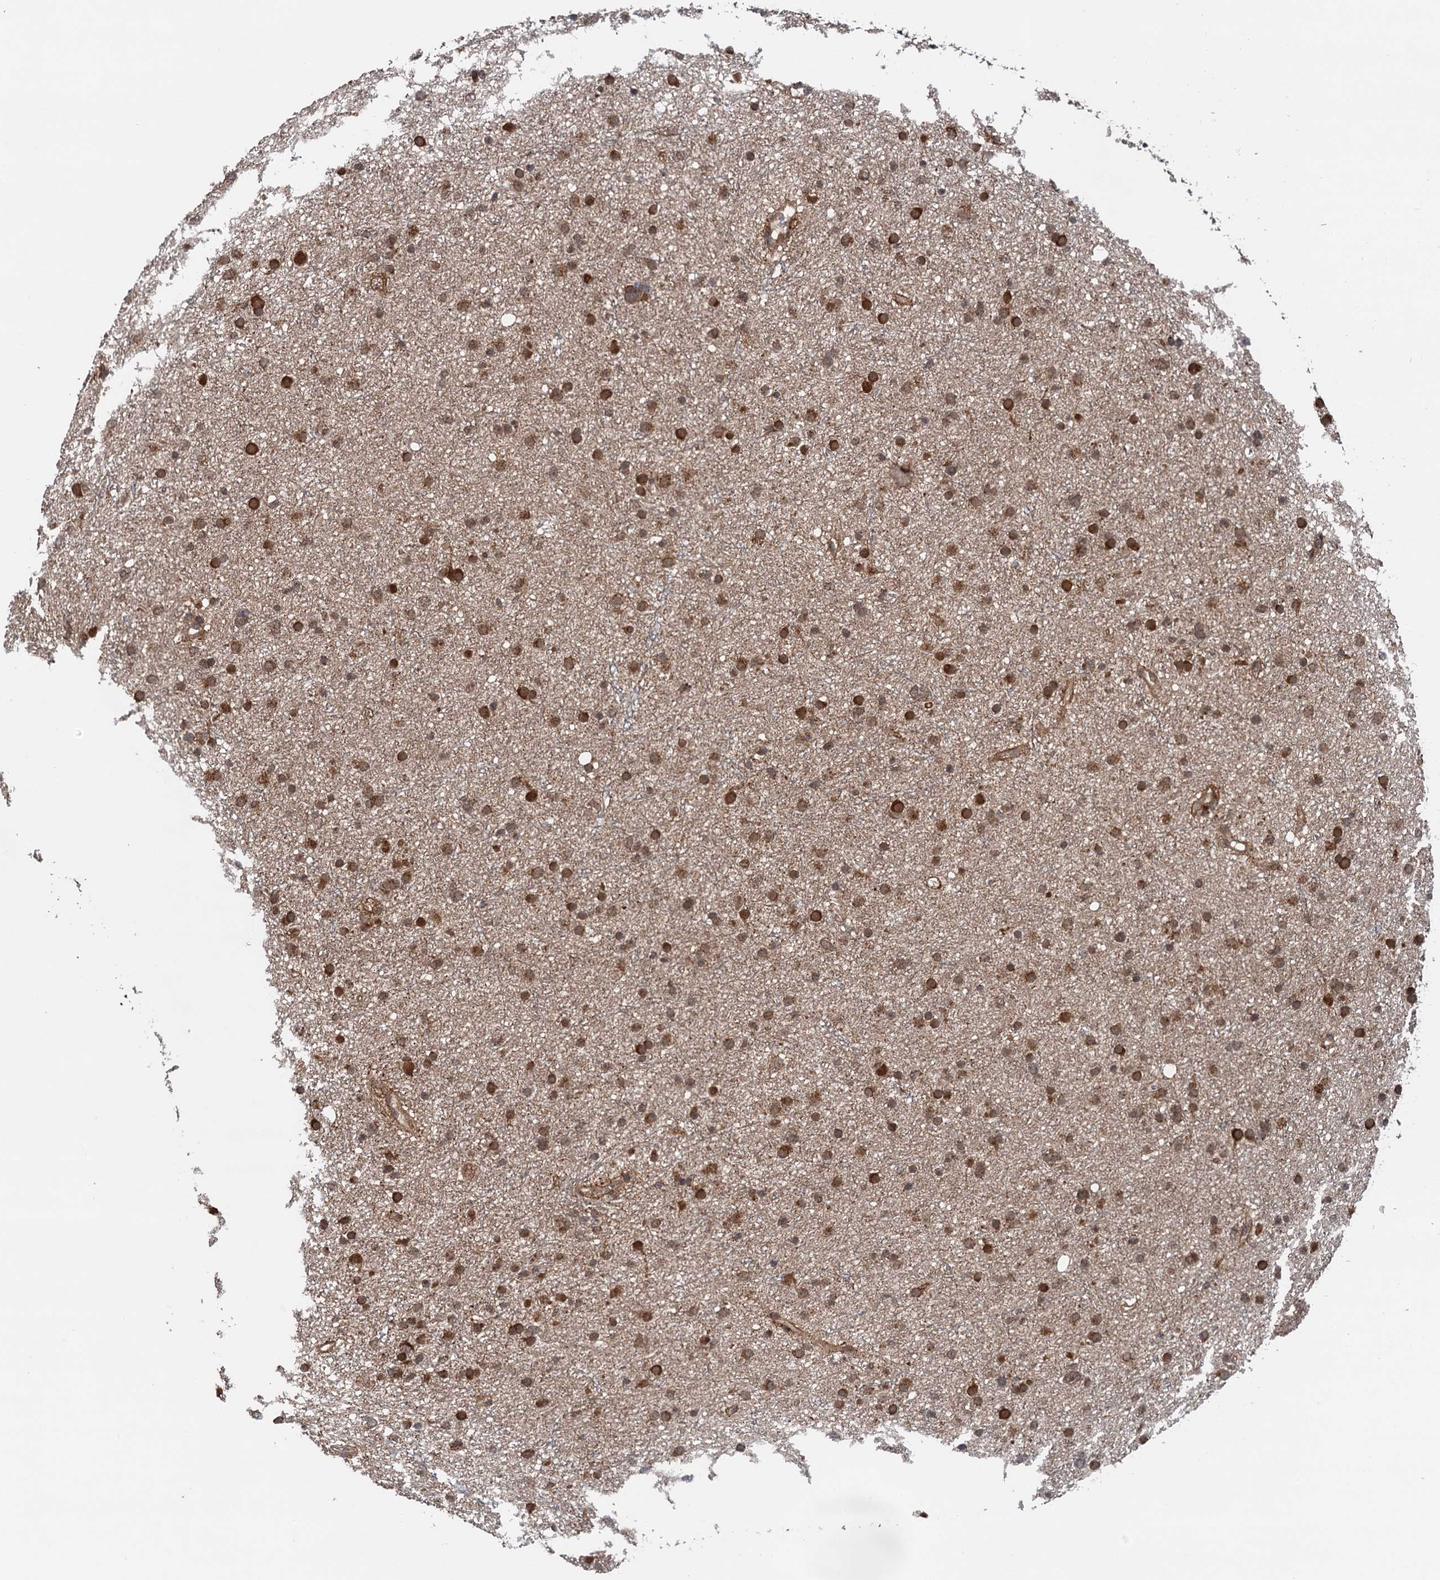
{"staining": {"intensity": "moderate", "quantity": ">75%", "location": "cytoplasmic/membranous"}, "tissue": "glioma", "cell_type": "Tumor cells", "image_type": "cancer", "snomed": [{"axis": "morphology", "description": "Glioma, malignant, Low grade"}, {"axis": "topography", "description": "Cerebral cortex"}], "caption": "High-power microscopy captured an IHC photomicrograph of glioma, revealing moderate cytoplasmic/membranous positivity in approximately >75% of tumor cells.", "gene": "NLRP10", "patient": {"sex": "female", "age": 39}}